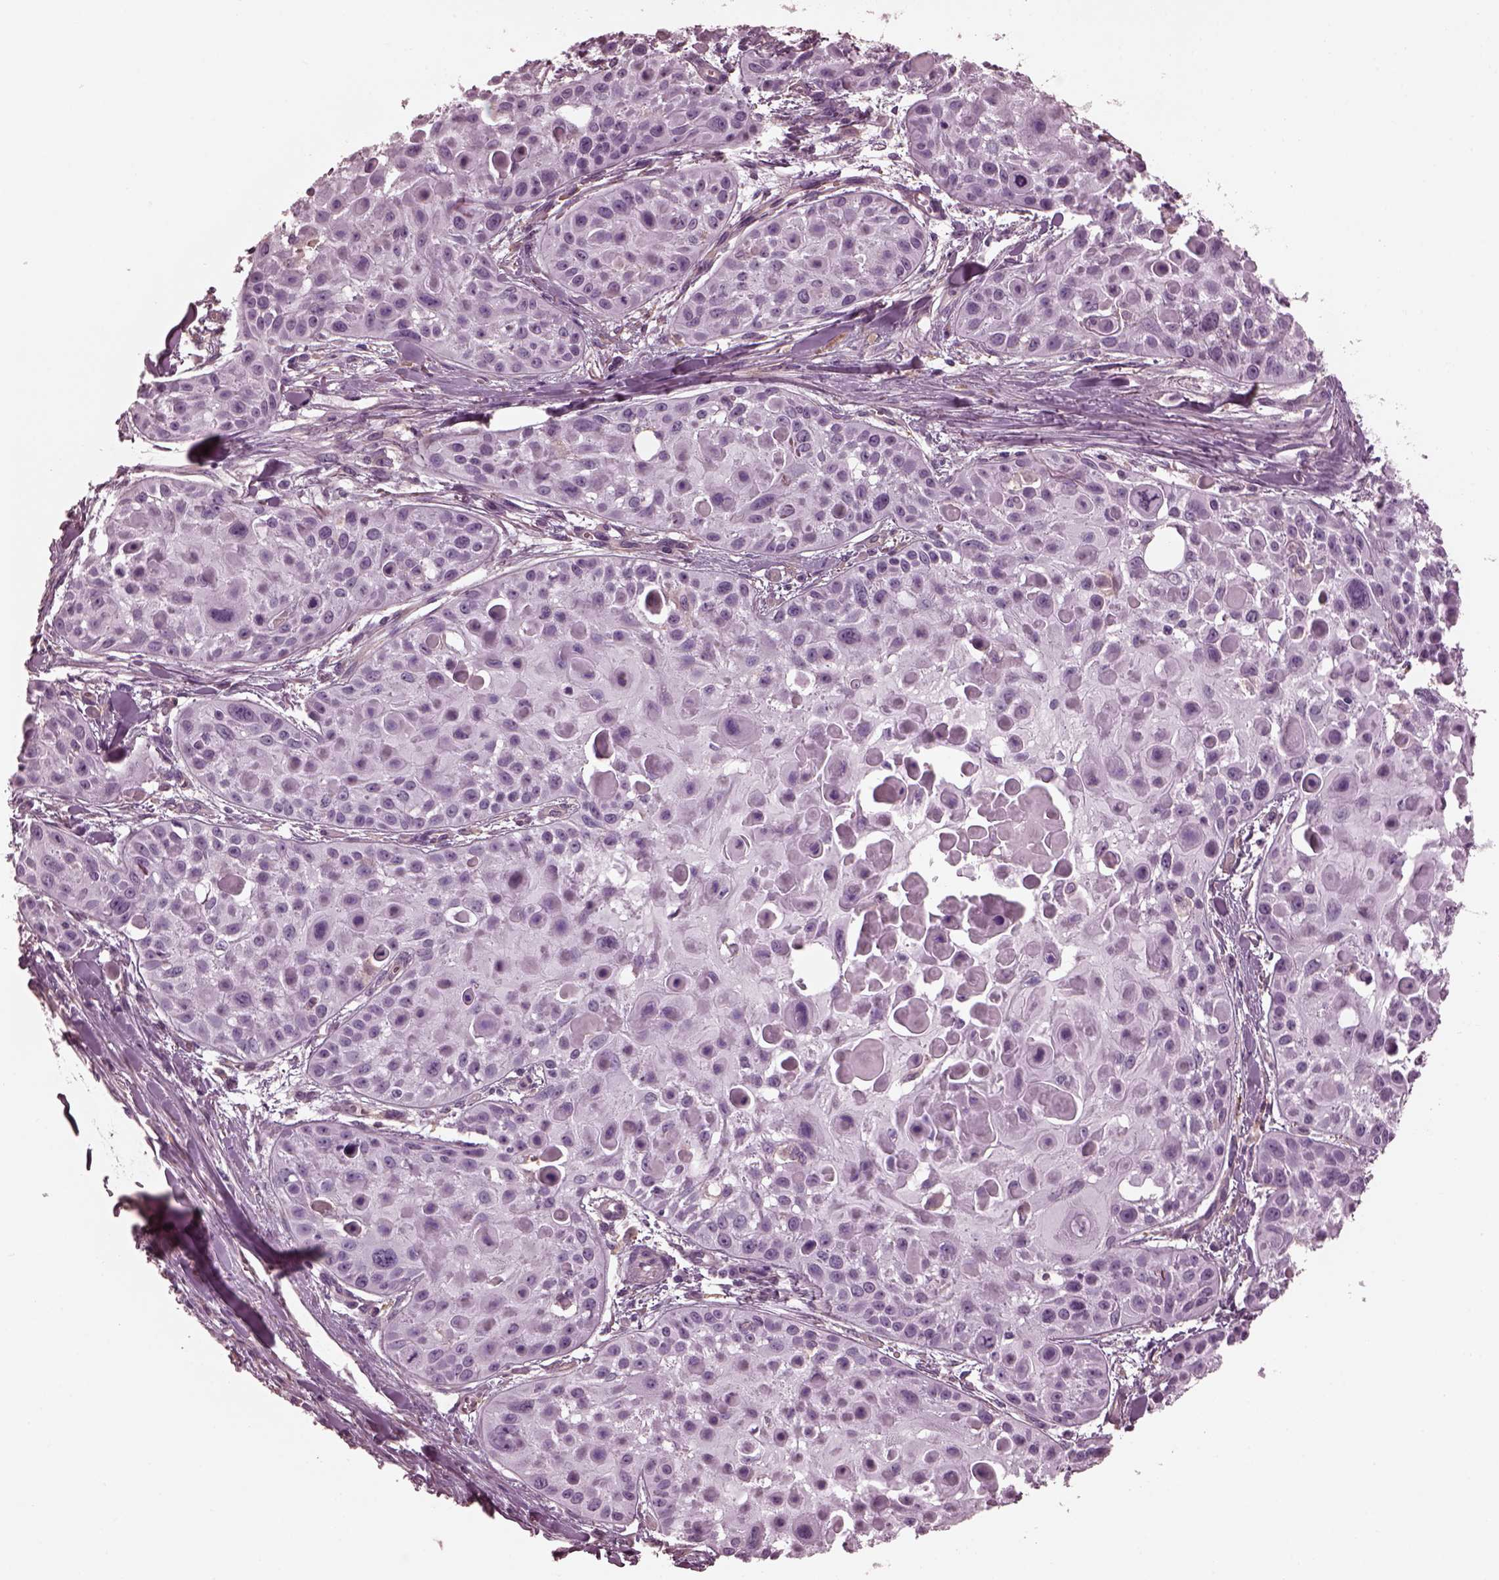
{"staining": {"intensity": "negative", "quantity": "none", "location": "none"}, "tissue": "skin cancer", "cell_type": "Tumor cells", "image_type": "cancer", "snomed": [{"axis": "morphology", "description": "Squamous cell carcinoma, NOS"}, {"axis": "topography", "description": "Skin"}, {"axis": "topography", "description": "Anal"}], "caption": "An IHC image of skin squamous cell carcinoma is shown. There is no staining in tumor cells of skin squamous cell carcinoma.", "gene": "CGA", "patient": {"sex": "female", "age": 75}}